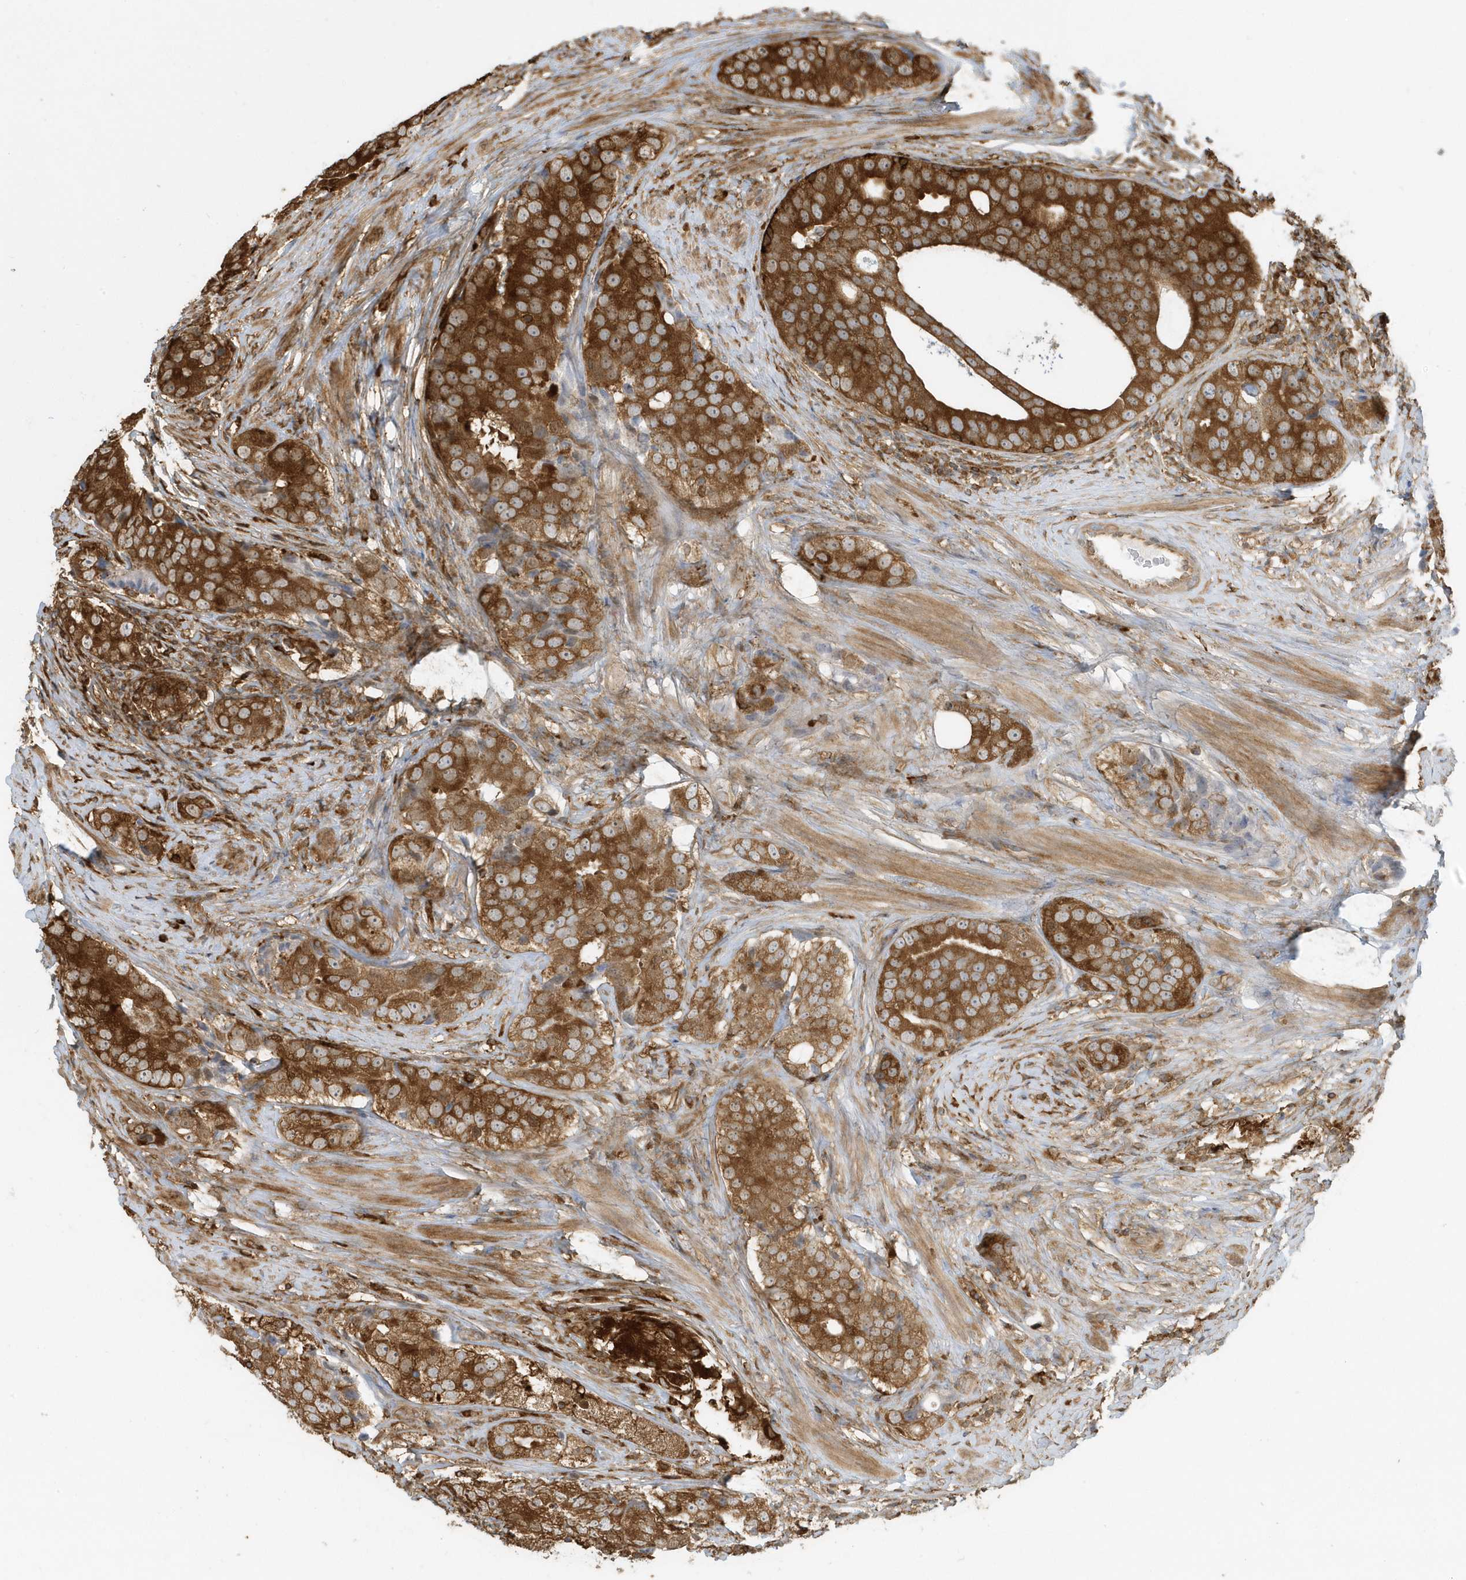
{"staining": {"intensity": "strong", "quantity": ">75%", "location": "cytoplasmic/membranous"}, "tissue": "prostate cancer", "cell_type": "Tumor cells", "image_type": "cancer", "snomed": [{"axis": "morphology", "description": "Adenocarcinoma, High grade"}, {"axis": "topography", "description": "Prostate"}], "caption": "Human prostate cancer (adenocarcinoma (high-grade)) stained with a protein marker reveals strong staining in tumor cells.", "gene": "CLCN6", "patient": {"sex": "male", "age": 56}}